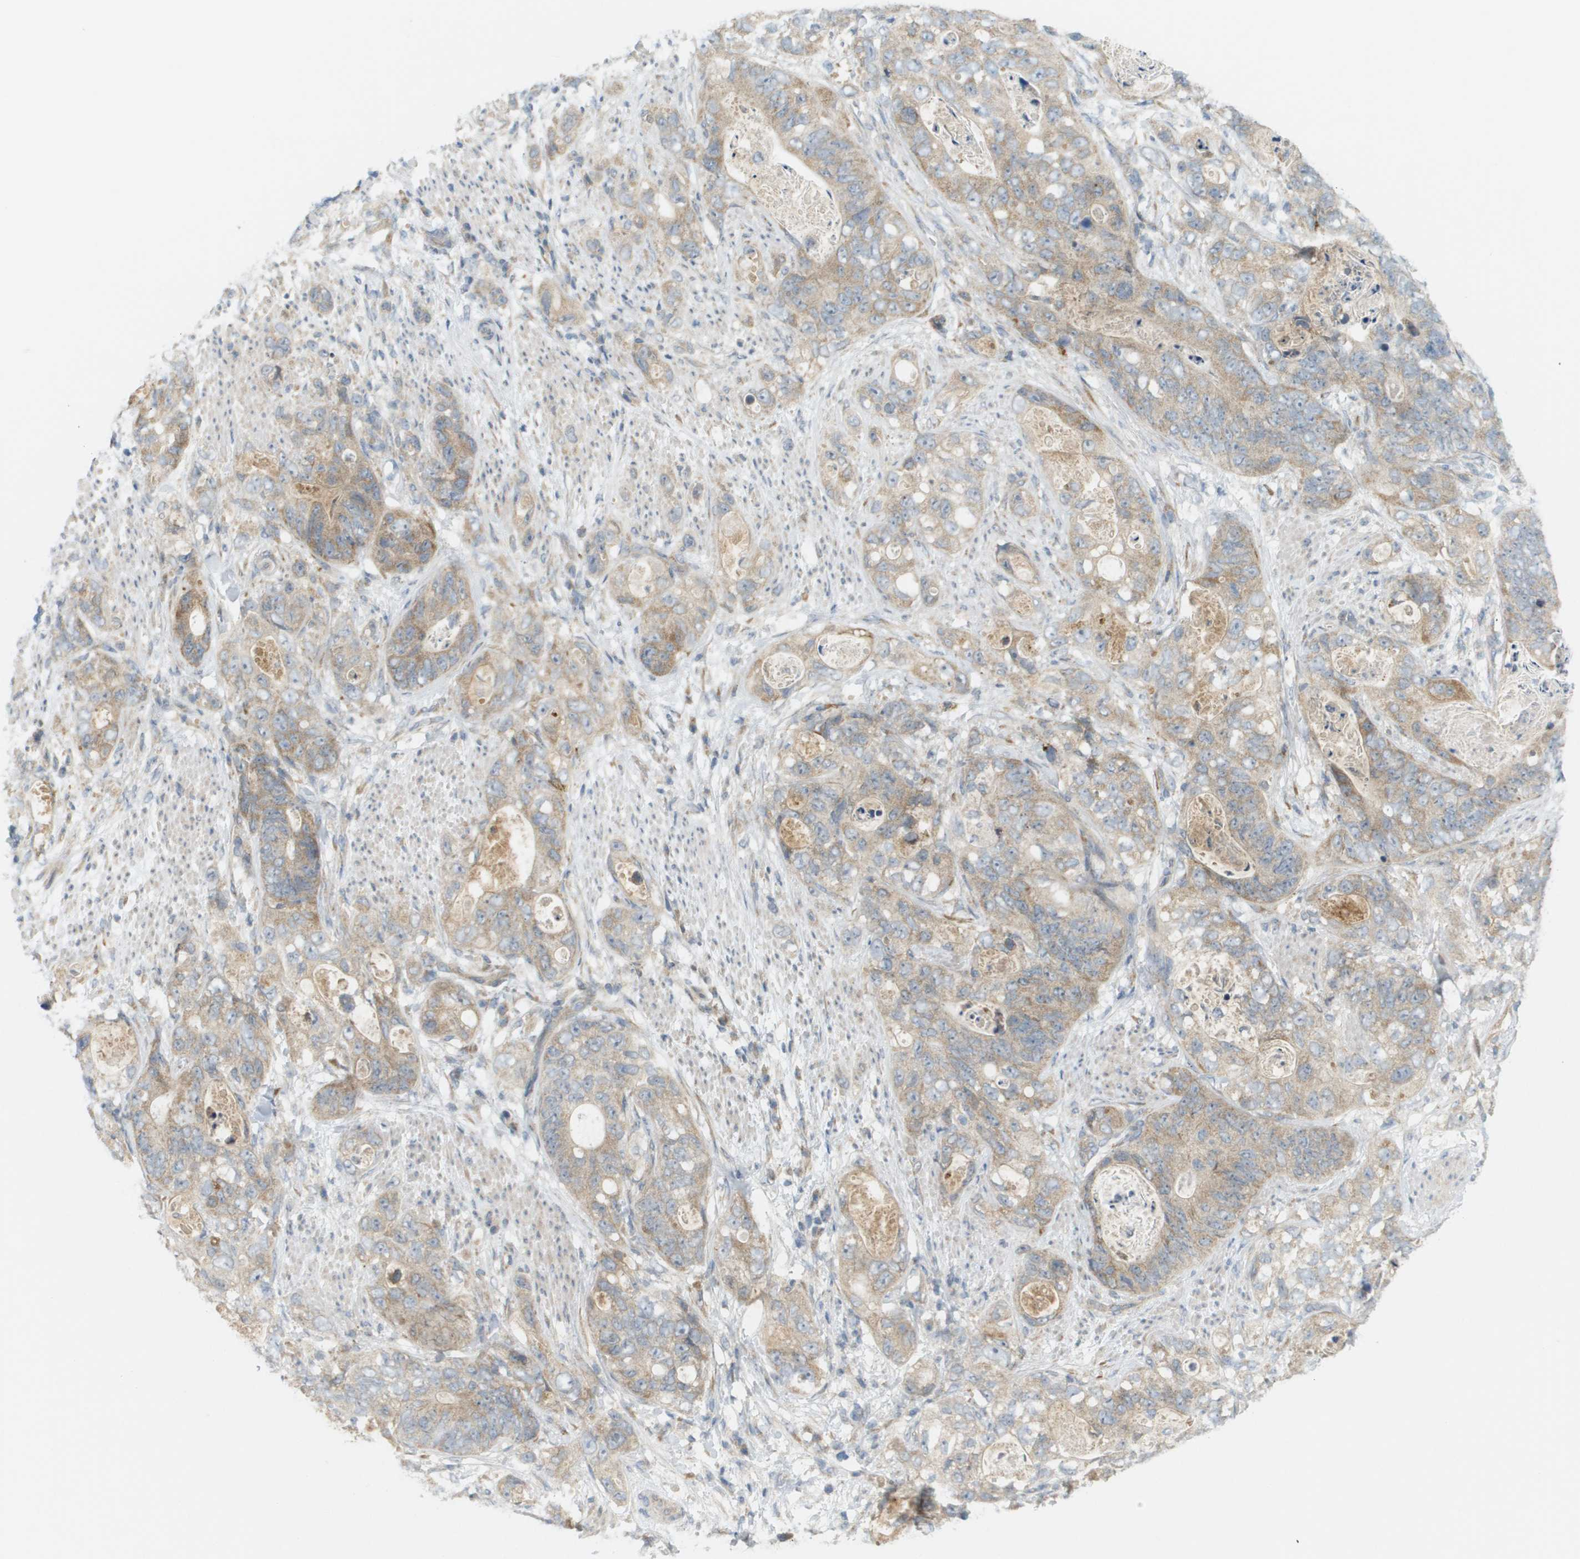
{"staining": {"intensity": "weak", "quantity": ">75%", "location": "cytoplasmic/membranous"}, "tissue": "stomach cancer", "cell_type": "Tumor cells", "image_type": "cancer", "snomed": [{"axis": "morphology", "description": "Adenocarcinoma, NOS"}, {"axis": "topography", "description": "Stomach"}], "caption": "The image exhibits a brown stain indicating the presence of a protein in the cytoplasmic/membranous of tumor cells in adenocarcinoma (stomach).", "gene": "PROC", "patient": {"sex": "female", "age": 89}}